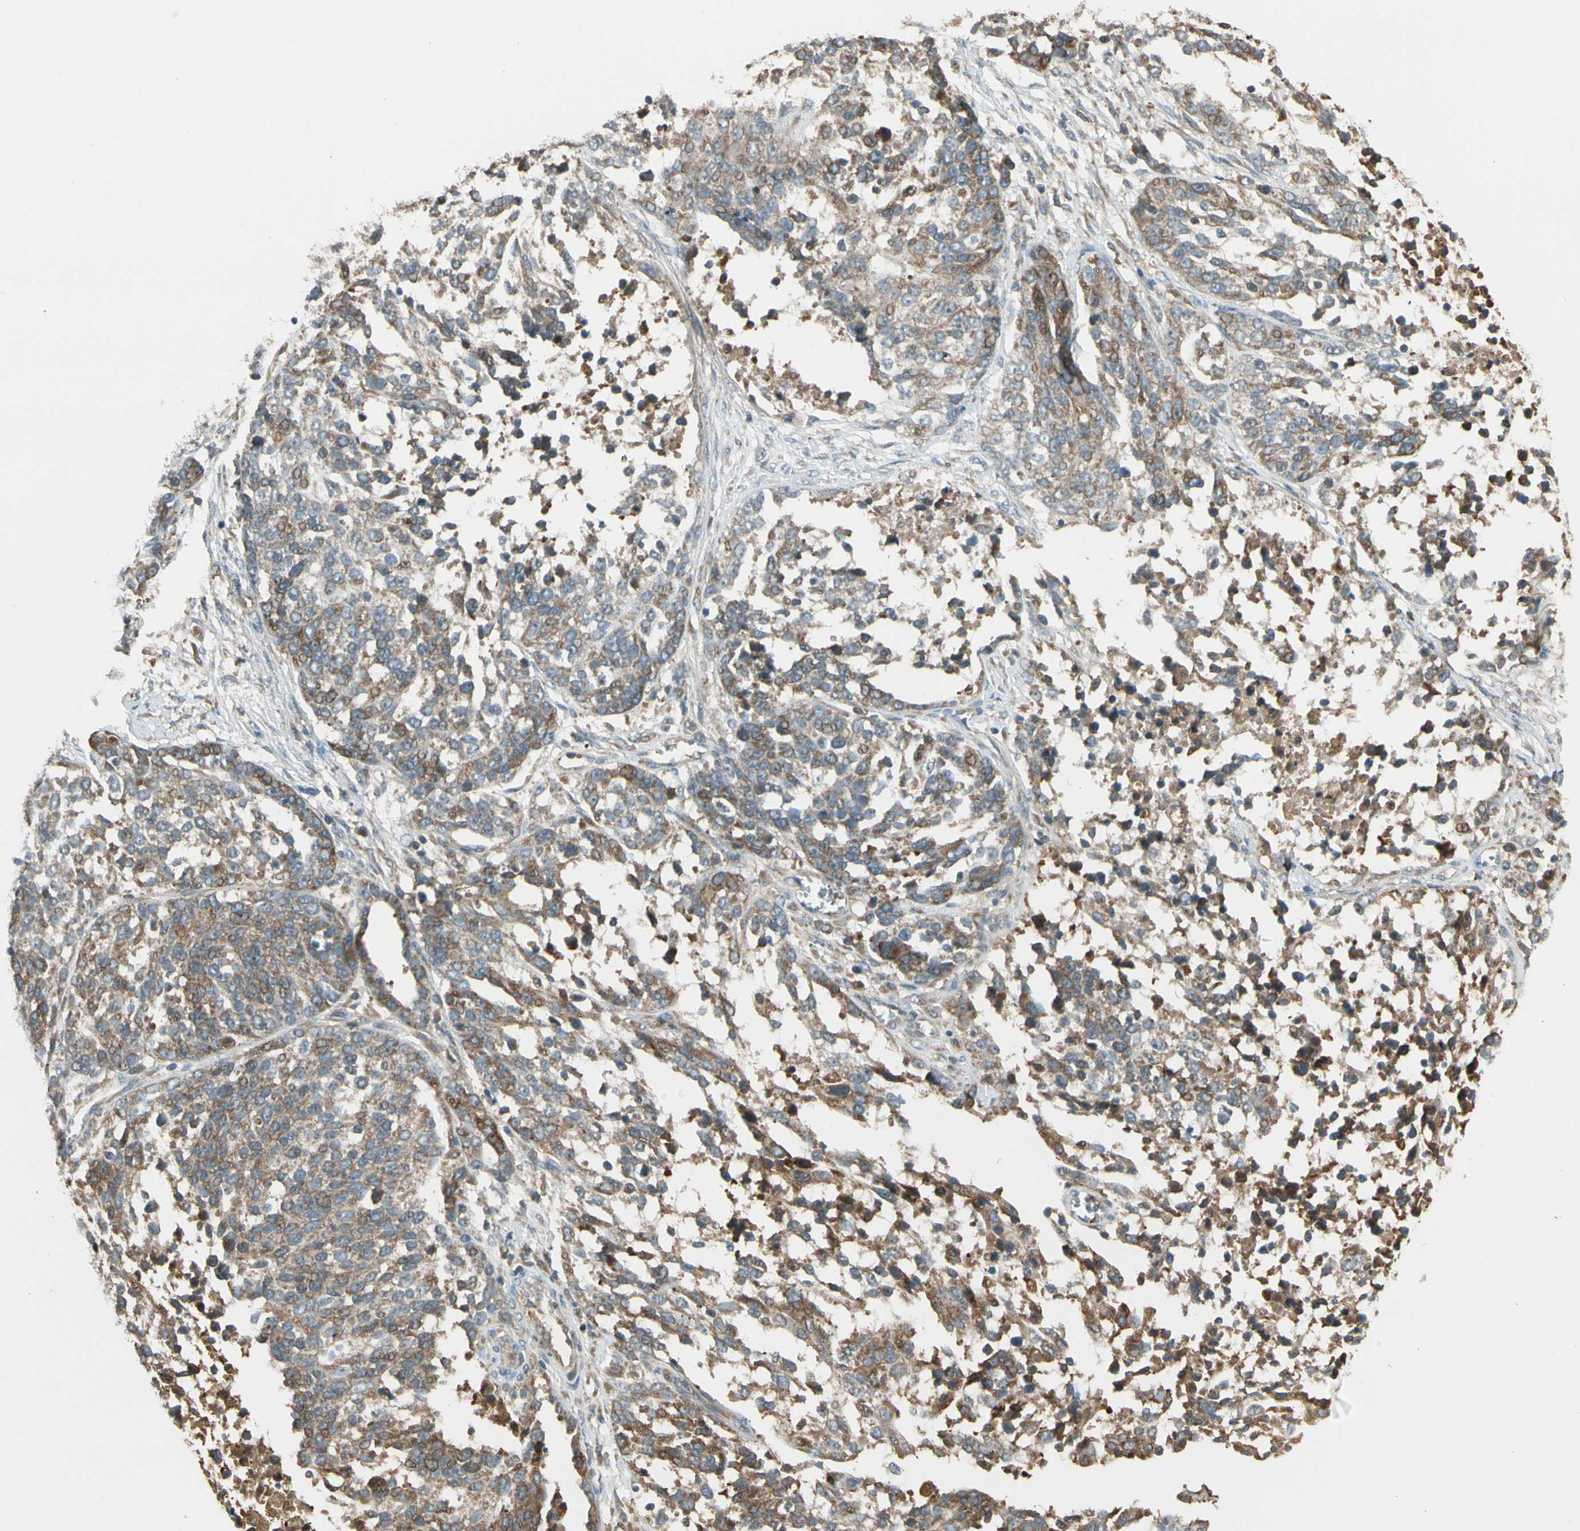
{"staining": {"intensity": "weak", "quantity": ">75%", "location": "cytoplasmic/membranous"}, "tissue": "ovarian cancer", "cell_type": "Tumor cells", "image_type": "cancer", "snomed": [{"axis": "morphology", "description": "Cystadenocarcinoma, serous, NOS"}, {"axis": "topography", "description": "Ovary"}], "caption": "This photomicrograph reveals immunohistochemistry staining of human ovarian serous cystadenocarcinoma, with low weak cytoplasmic/membranous positivity in about >75% of tumor cells.", "gene": "STX11", "patient": {"sex": "female", "age": 44}}